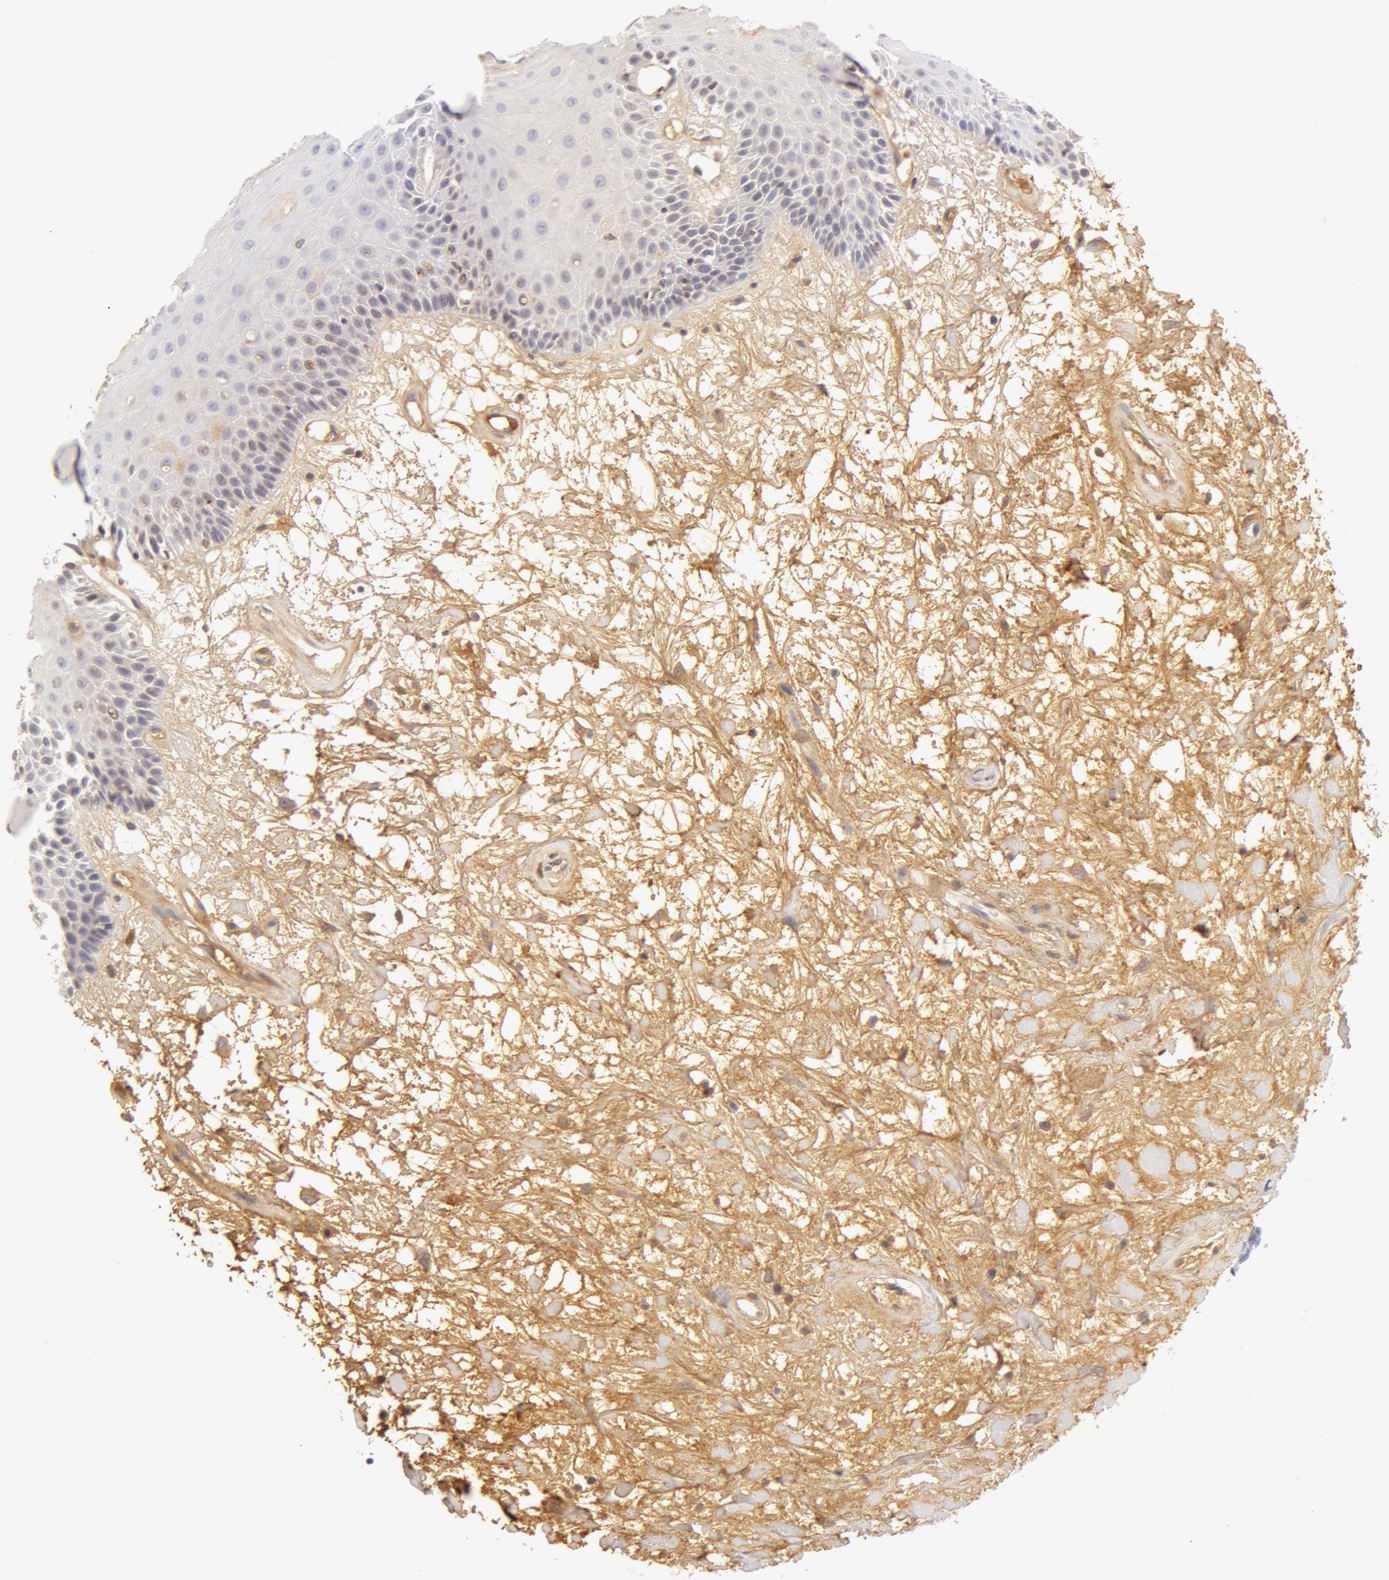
{"staining": {"intensity": "negative", "quantity": "none", "location": "none"}, "tissue": "oral mucosa", "cell_type": "Squamous epithelial cells", "image_type": "normal", "snomed": [{"axis": "morphology", "description": "Normal tissue, NOS"}, {"axis": "topography", "description": "Oral tissue"}], "caption": "High power microscopy micrograph of an IHC image of unremarkable oral mucosa, revealing no significant staining in squamous epithelial cells. (Stains: DAB (3,3'-diaminobenzidine) immunohistochemistry with hematoxylin counter stain, Microscopy: brightfield microscopy at high magnification).", "gene": "AHSG", "patient": {"sex": "female", "age": 79}}